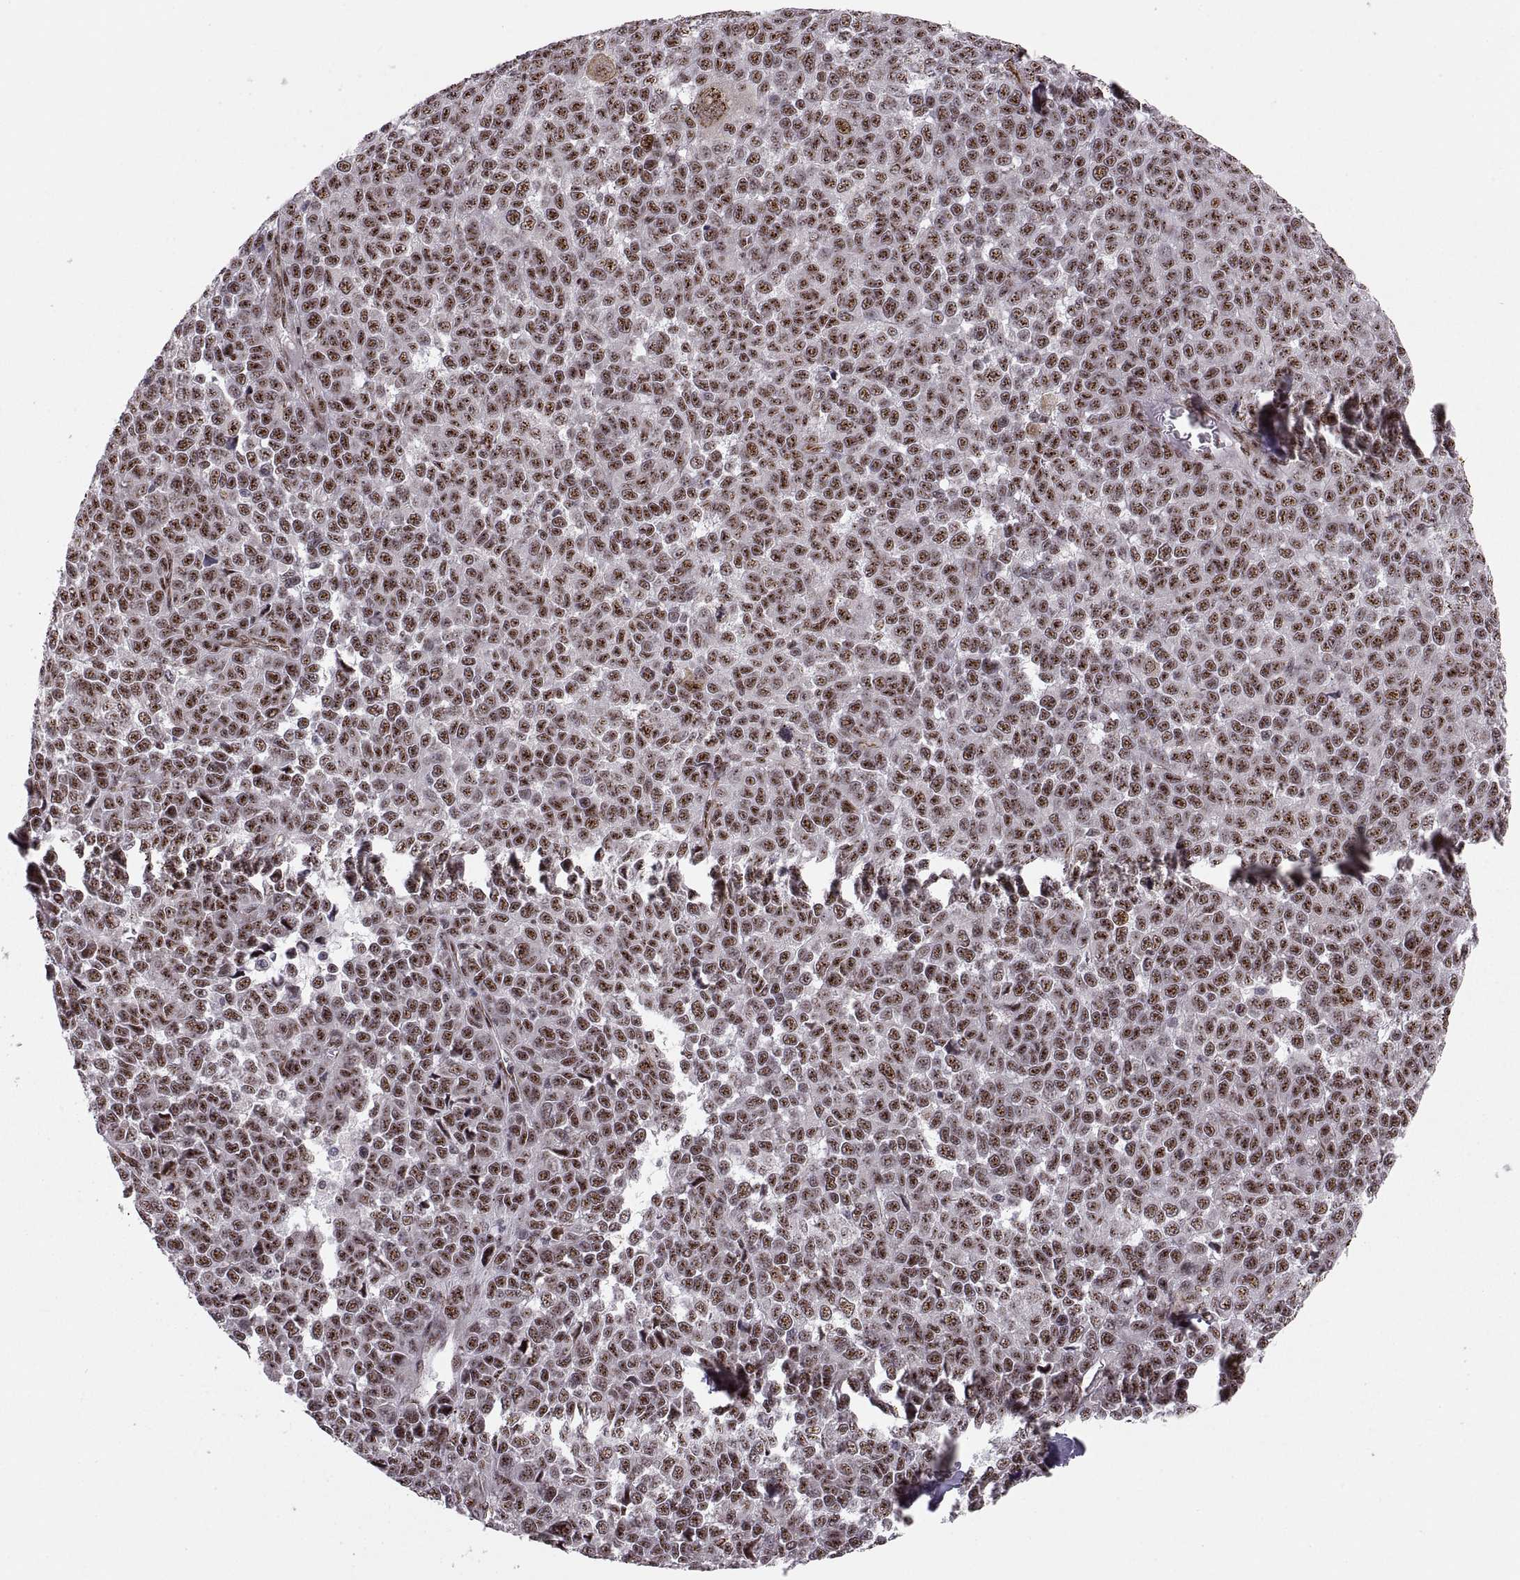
{"staining": {"intensity": "moderate", "quantity": ">75%", "location": "nuclear"}, "tissue": "melanoma", "cell_type": "Tumor cells", "image_type": "cancer", "snomed": [{"axis": "morphology", "description": "Malignant melanoma, NOS"}, {"axis": "topography", "description": "Skin"}], "caption": "Immunohistochemical staining of malignant melanoma exhibits moderate nuclear protein staining in approximately >75% of tumor cells.", "gene": "ZCCHC17", "patient": {"sex": "female", "age": 95}}